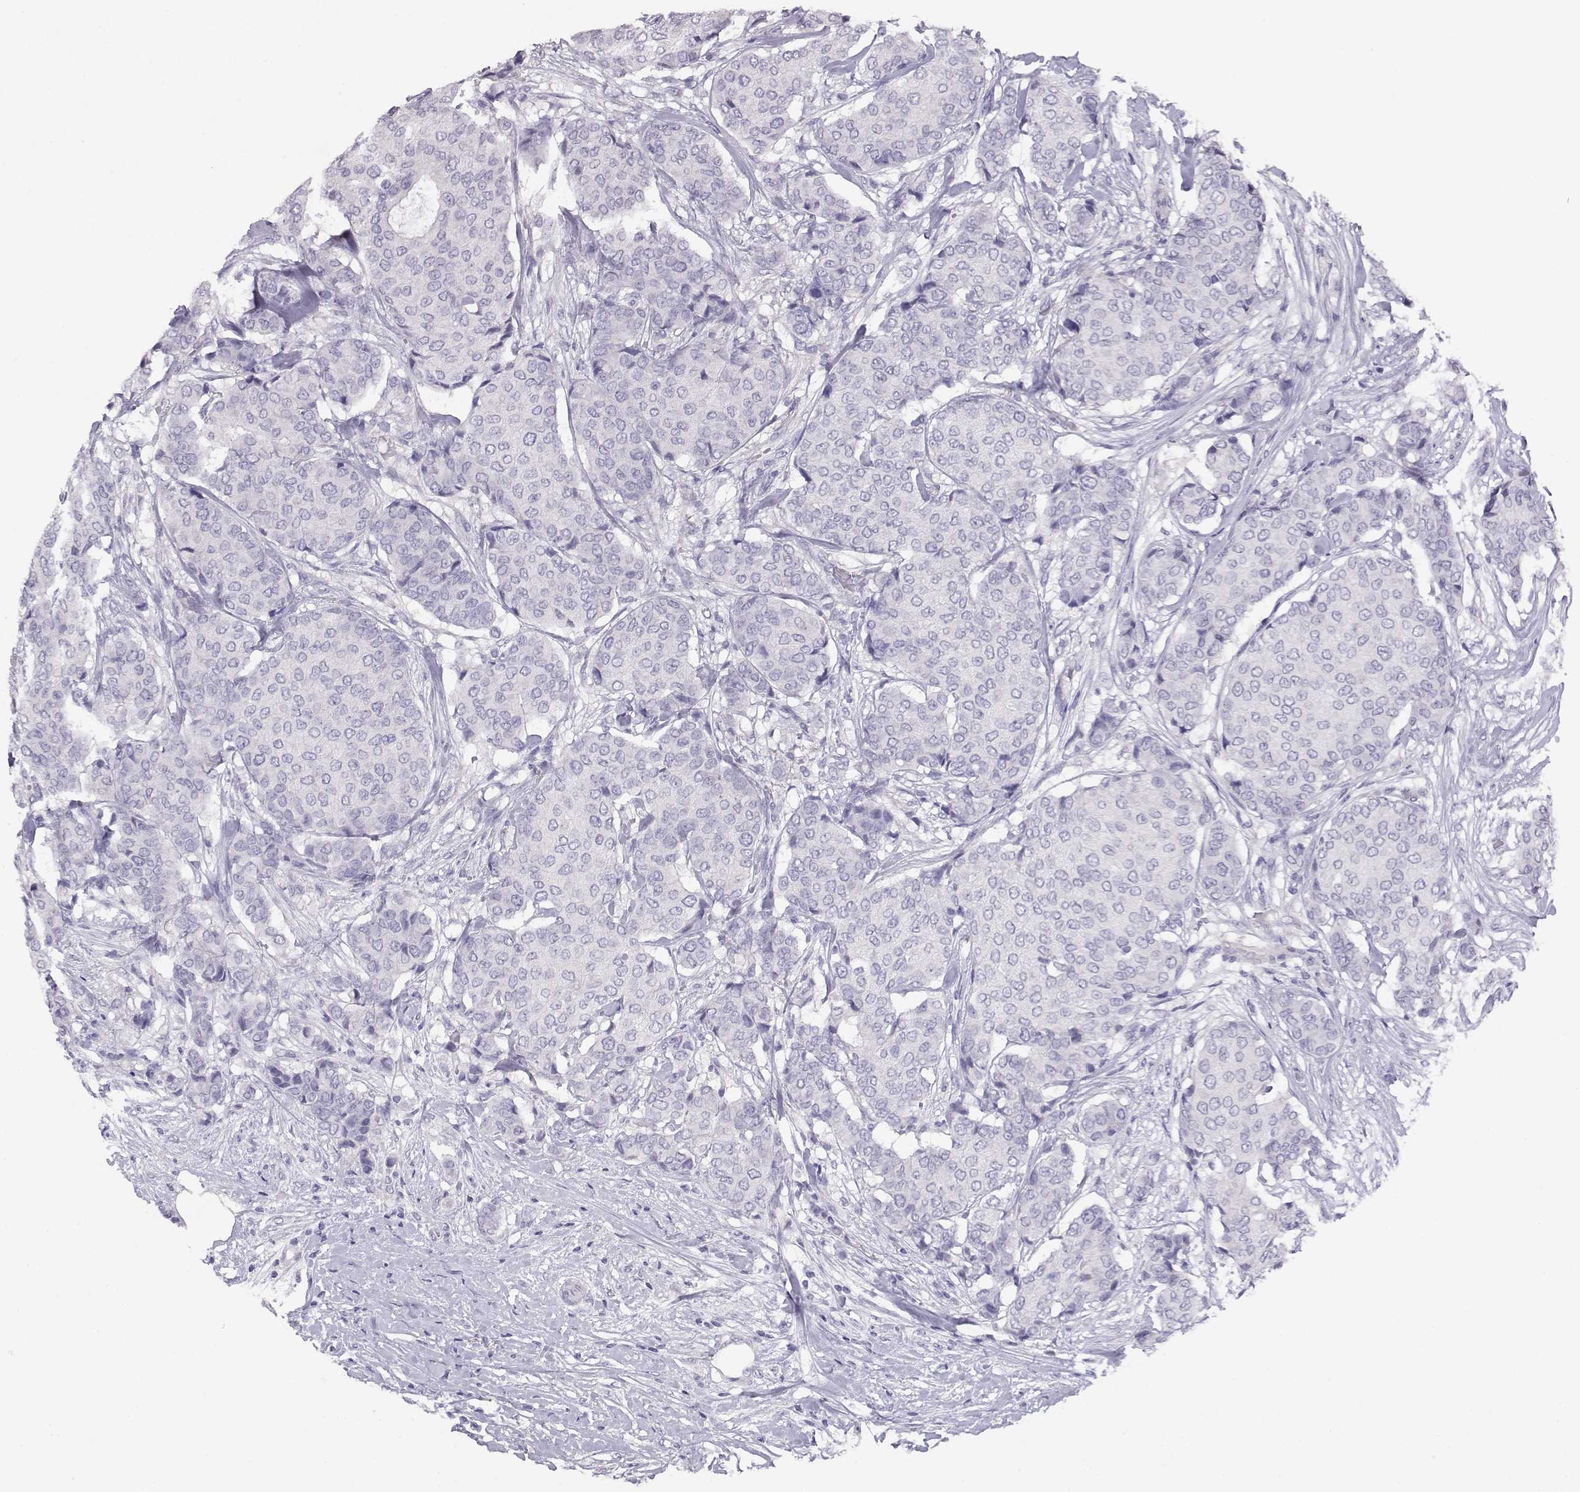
{"staining": {"intensity": "negative", "quantity": "none", "location": "none"}, "tissue": "breast cancer", "cell_type": "Tumor cells", "image_type": "cancer", "snomed": [{"axis": "morphology", "description": "Duct carcinoma"}, {"axis": "topography", "description": "Breast"}], "caption": "A high-resolution image shows immunohistochemistry (IHC) staining of breast cancer, which displays no significant staining in tumor cells.", "gene": "ENDOU", "patient": {"sex": "female", "age": 75}}